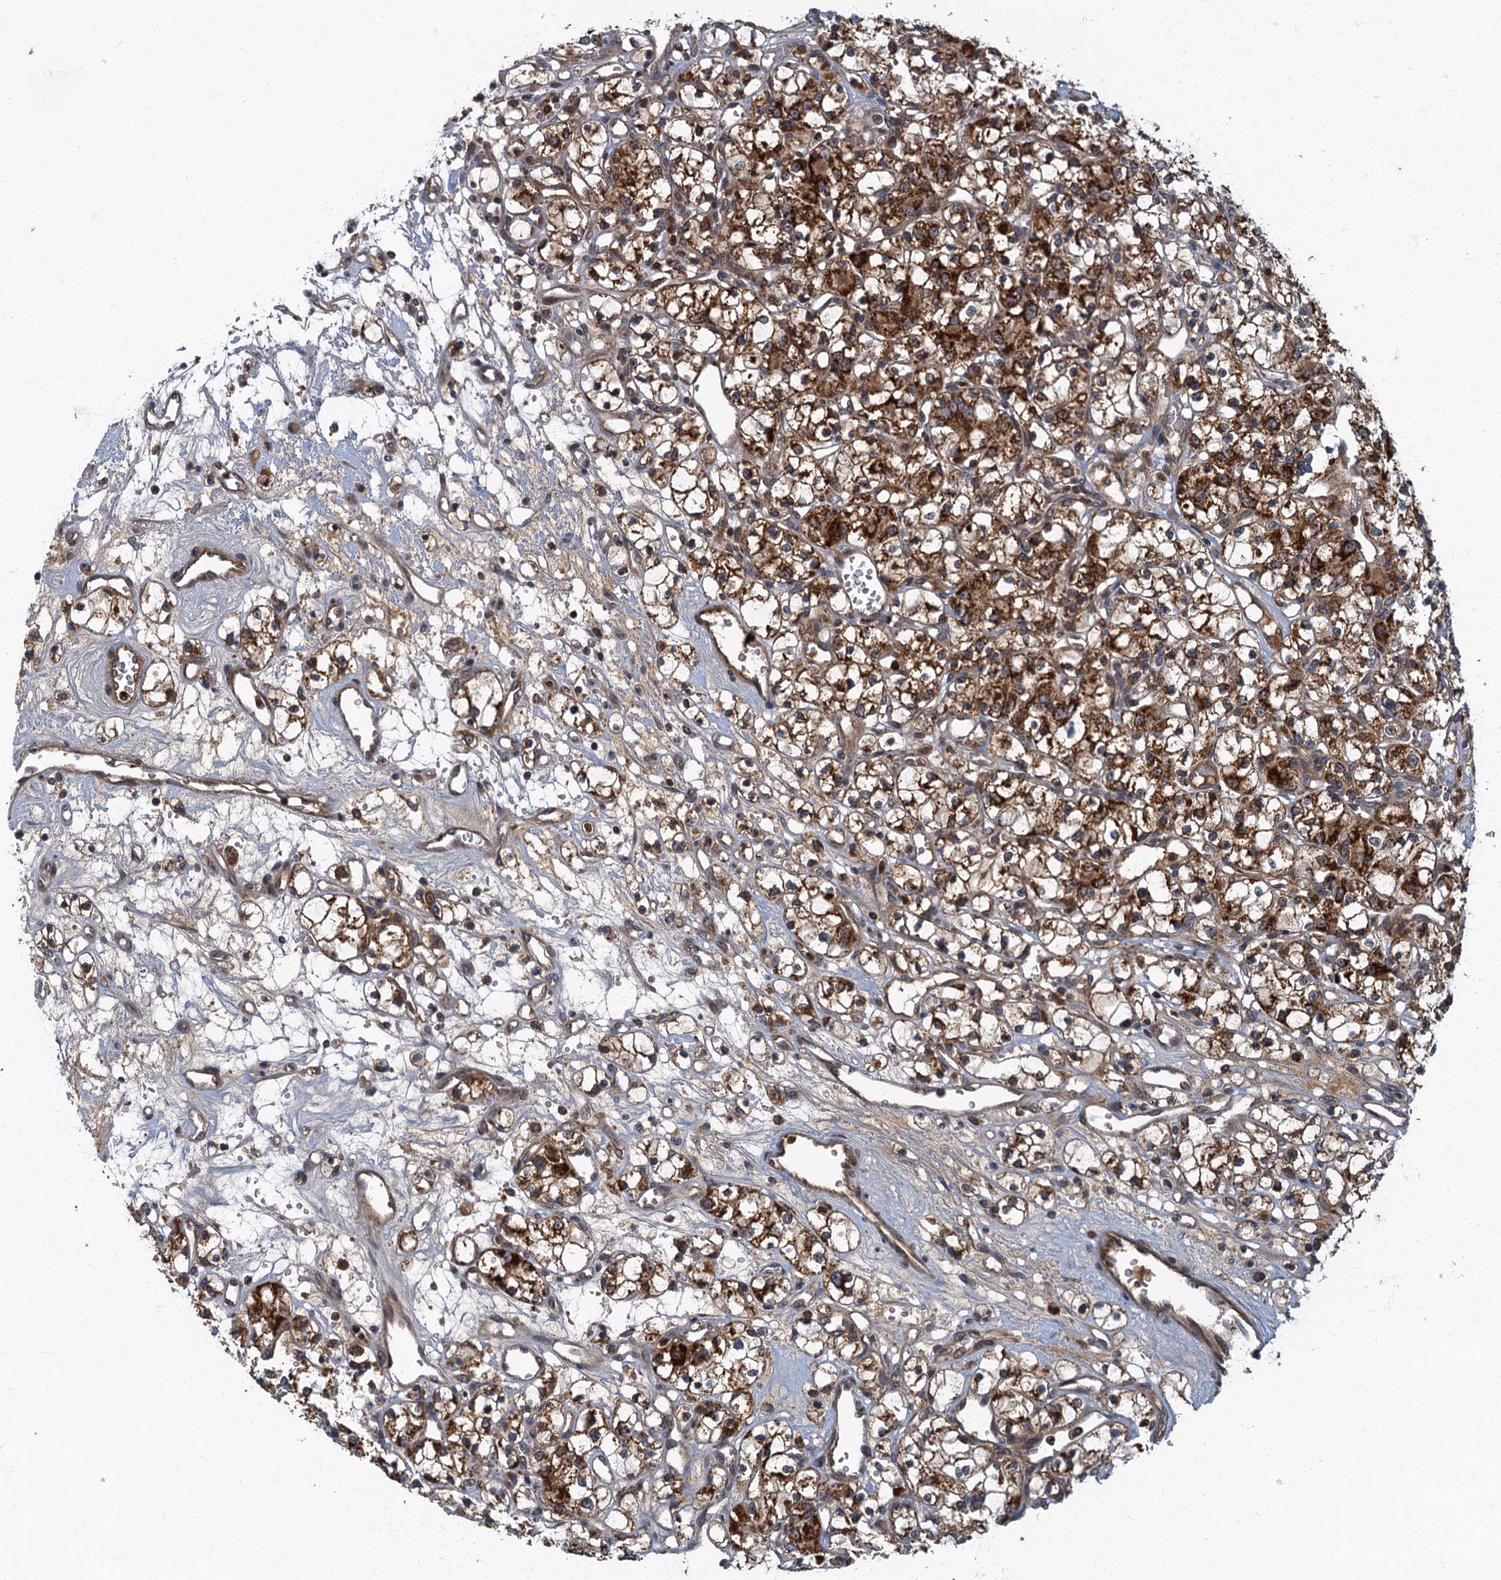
{"staining": {"intensity": "strong", "quantity": "25%-75%", "location": "cytoplasmic/membranous"}, "tissue": "renal cancer", "cell_type": "Tumor cells", "image_type": "cancer", "snomed": [{"axis": "morphology", "description": "Adenocarcinoma, NOS"}, {"axis": "topography", "description": "Kidney"}], "caption": "The immunohistochemical stain labels strong cytoplasmic/membranous staining in tumor cells of renal adenocarcinoma tissue. Nuclei are stained in blue.", "gene": "SLC11A2", "patient": {"sex": "female", "age": 59}}